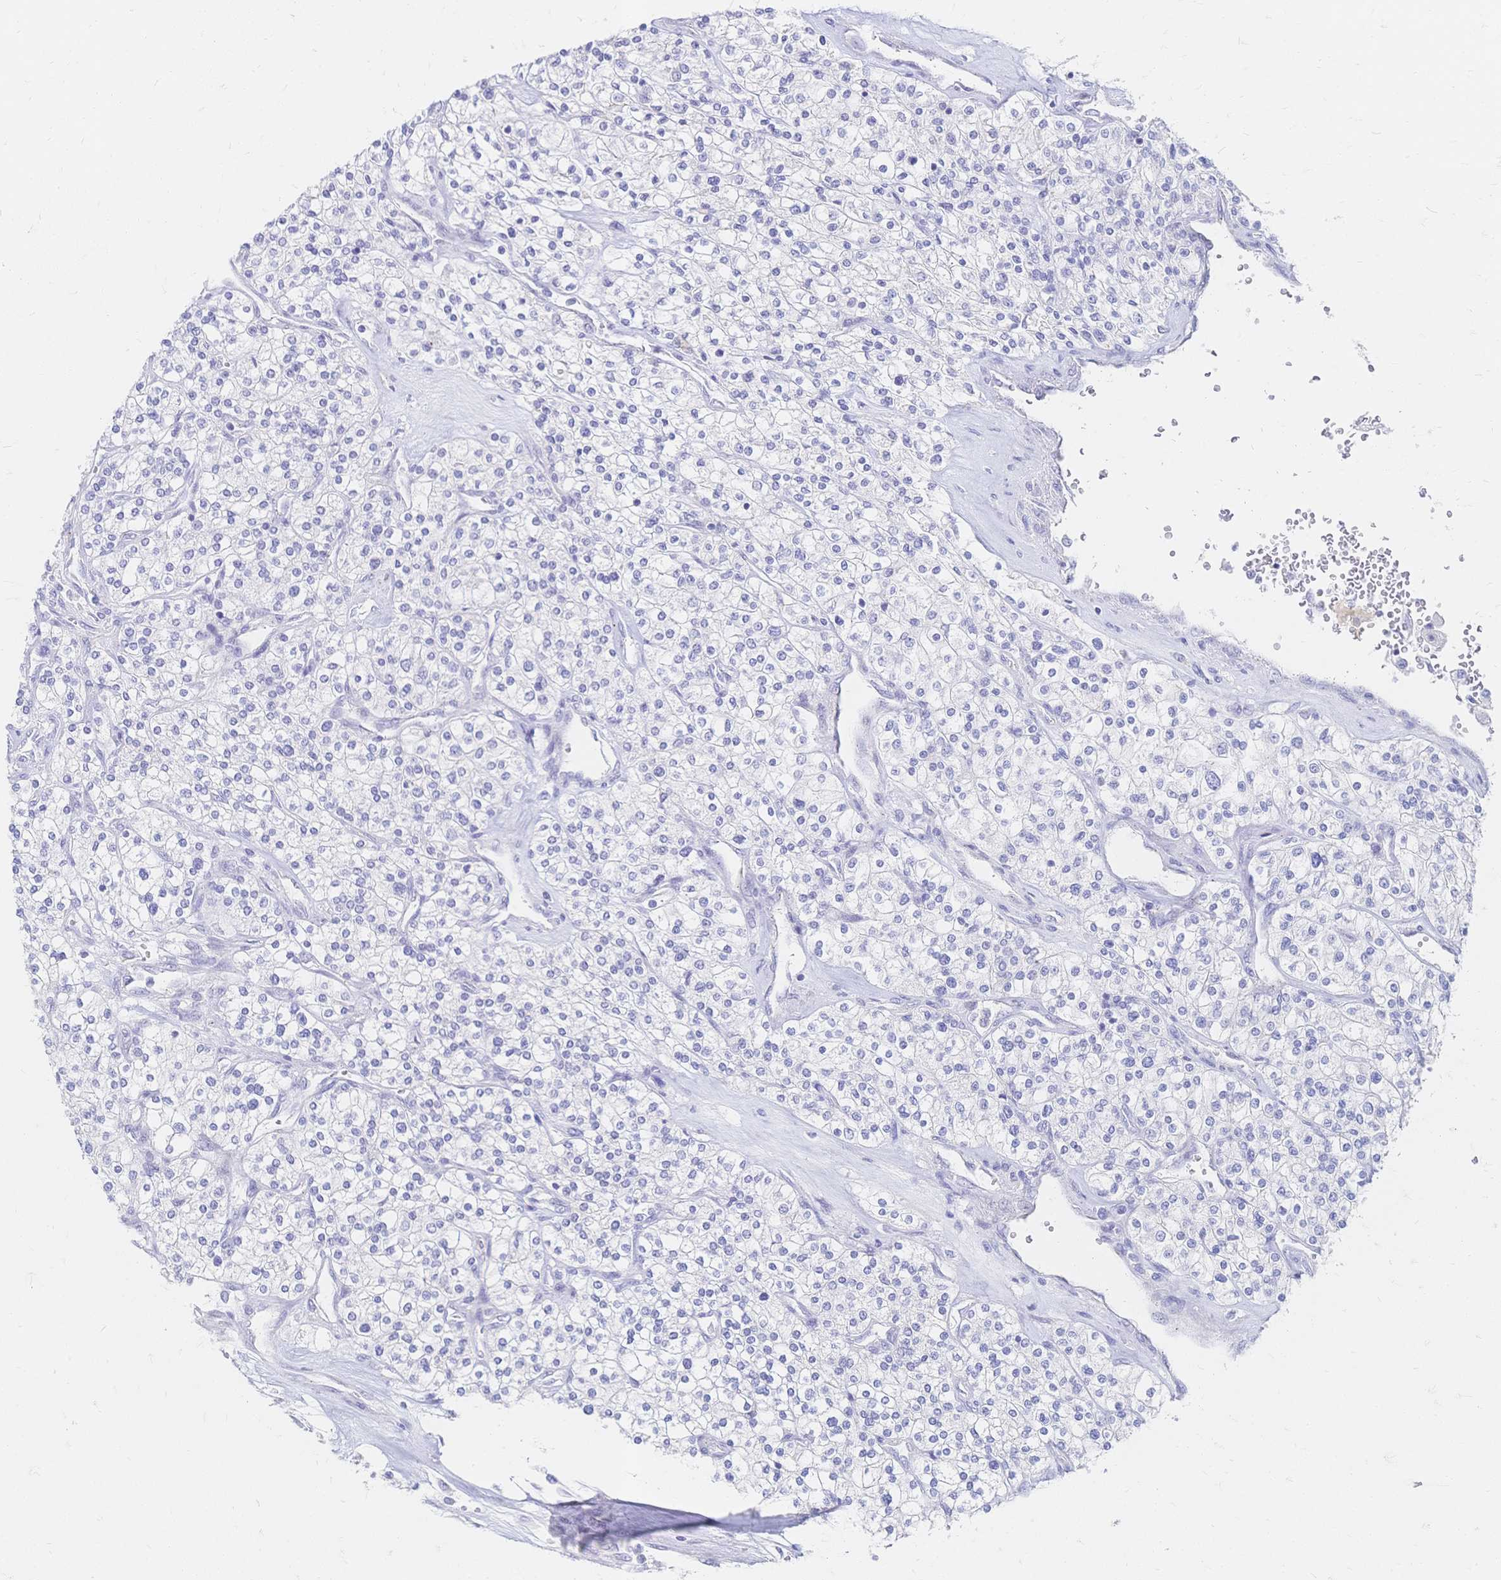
{"staining": {"intensity": "negative", "quantity": "none", "location": "none"}, "tissue": "renal cancer", "cell_type": "Tumor cells", "image_type": "cancer", "snomed": [{"axis": "morphology", "description": "Adenocarcinoma, NOS"}, {"axis": "topography", "description": "Kidney"}], "caption": "High magnification brightfield microscopy of renal cancer (adenocarcinoma) stained with DAB (3,3'-diaminobenzidine) (brown) and counterstained with hematoxylin (blue): tumor cells show no significant positivity. Nuclei are stained in blue.", "gene": "PSORS1C2", "patient": {"sex": "male", "age": 80}}